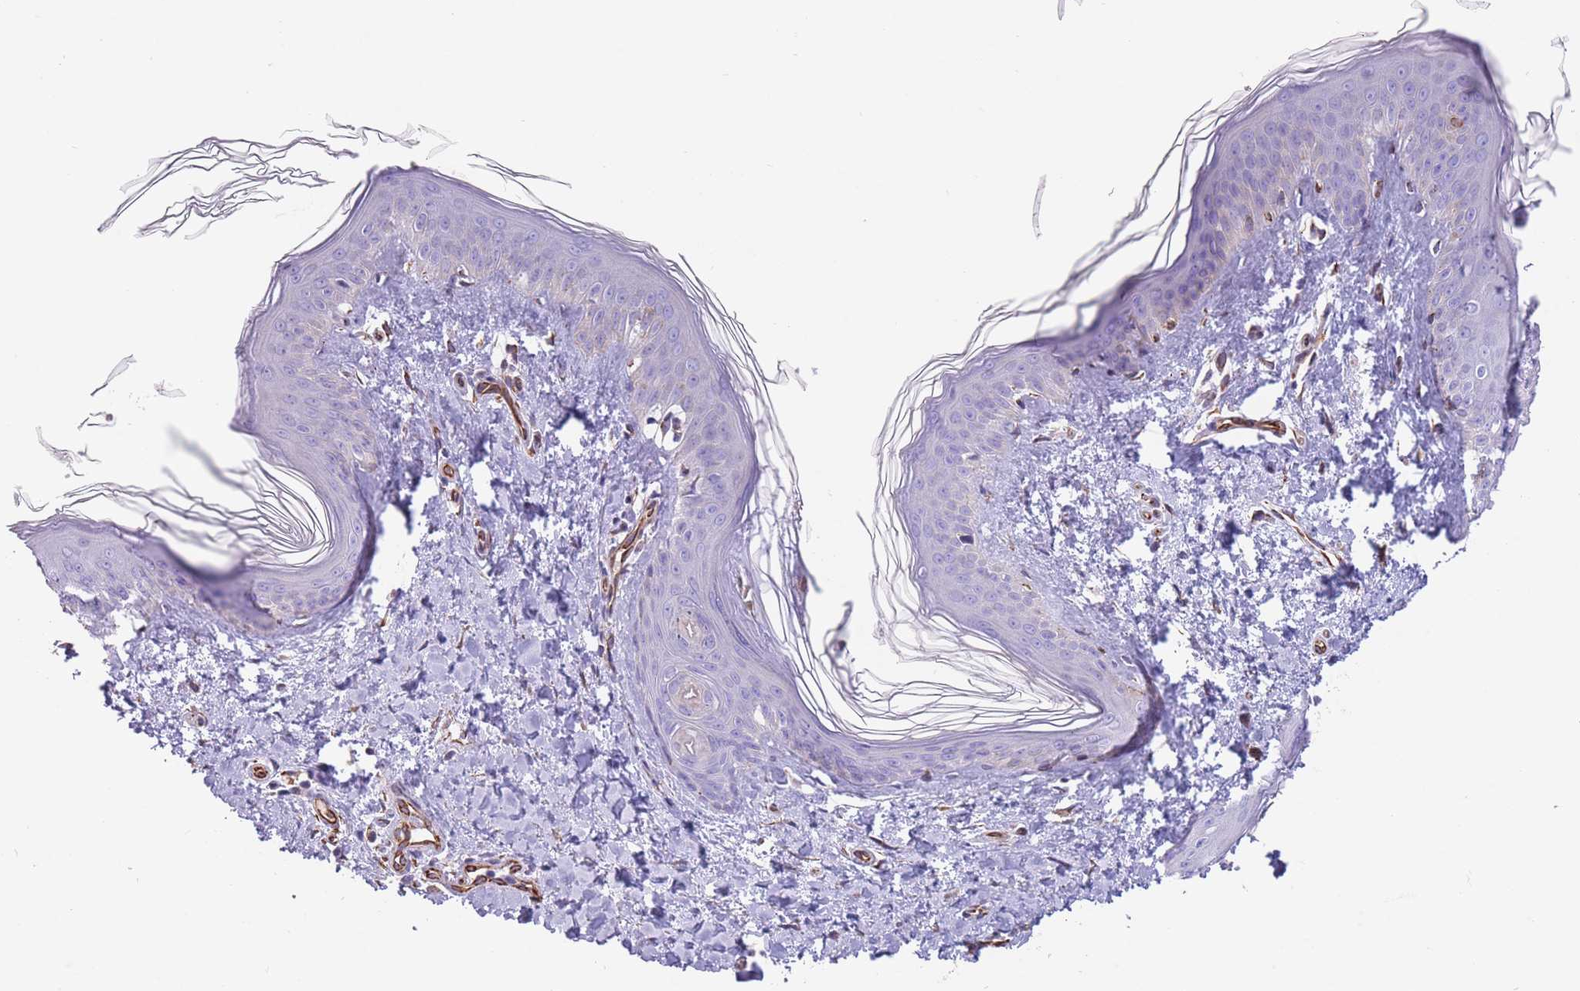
{"staining": {"intensity": "strong", "quantity": "25%-75%", "location": "cytoplasmic/membranous"}, "tissue": "skin", "cell_type": "Fibroblasts", "image_type": "normal", "snomed": [{"axis": "morphology", "description": "Normal tissue, NOS"}, {"axis": "topography", "description": "Skin"}], "caption": "This histopathology image shows normal skin stained with immunohistochemistry to label a protein in brown. The cytoplasmic/membranous of fibroblasts show strong positivity for the protein. Nuclei are counter-stained blue.", "gene": "ATP5MF", "patient": {"sex": "female", "age": 41}}